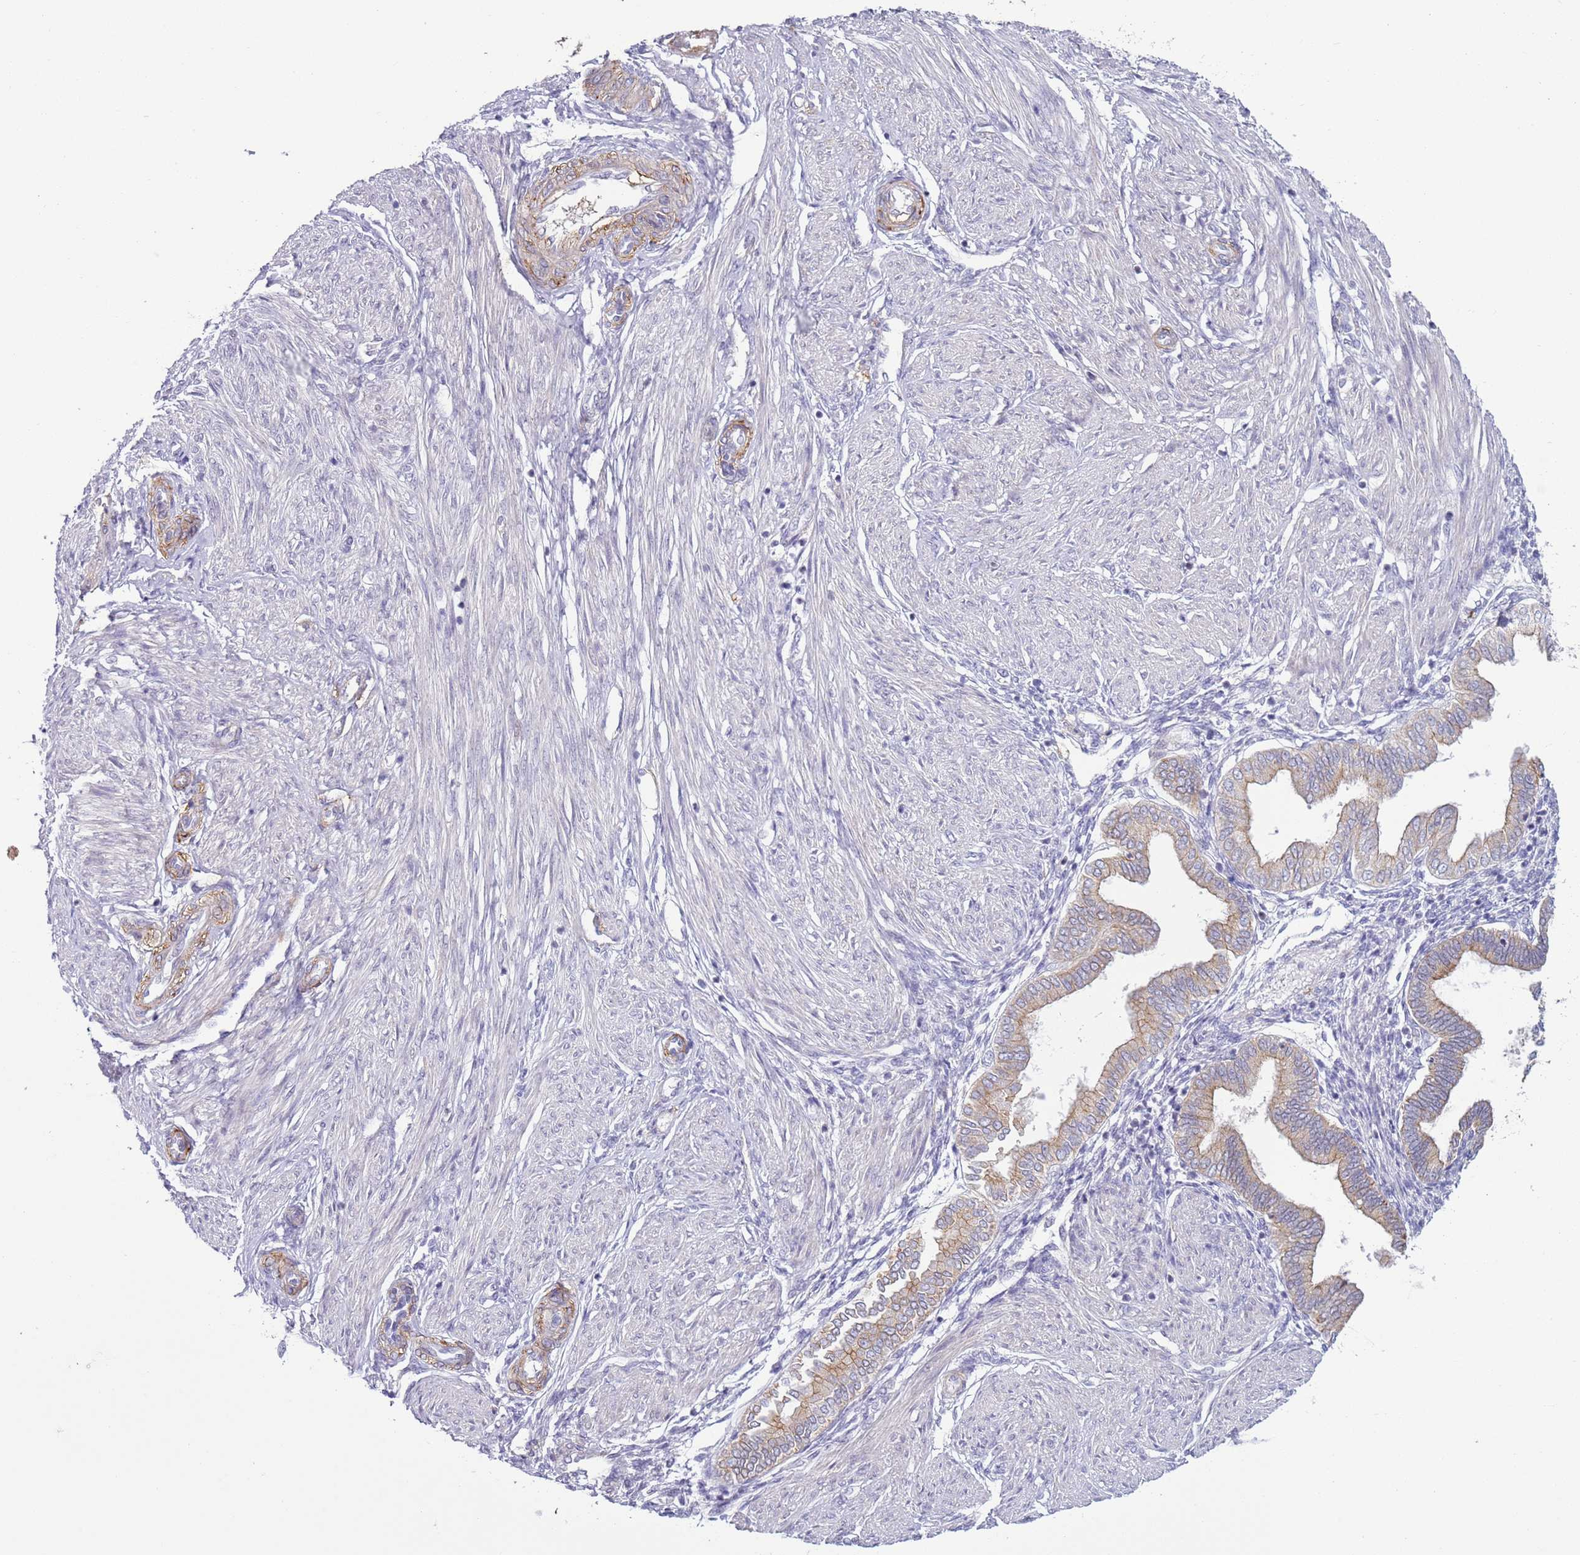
{"staining": {"intensity": "negative", "quantity": "none", "location": "none"}, "tissue": "endometrium", "cell_type": "Cells in endometrial stroma", "image_type": "normal", "snomed": [{"axis": "morphology", "description": "Normal tissue, NOS"}, {"axis": "topography", "description": "Endometrium"}], "caption": "The image demonstrates no significant positivity in cells in endometrial stroma of endometrium.", "gene": "NPAP1", "patient": {"sex": "female", "age": 53}}